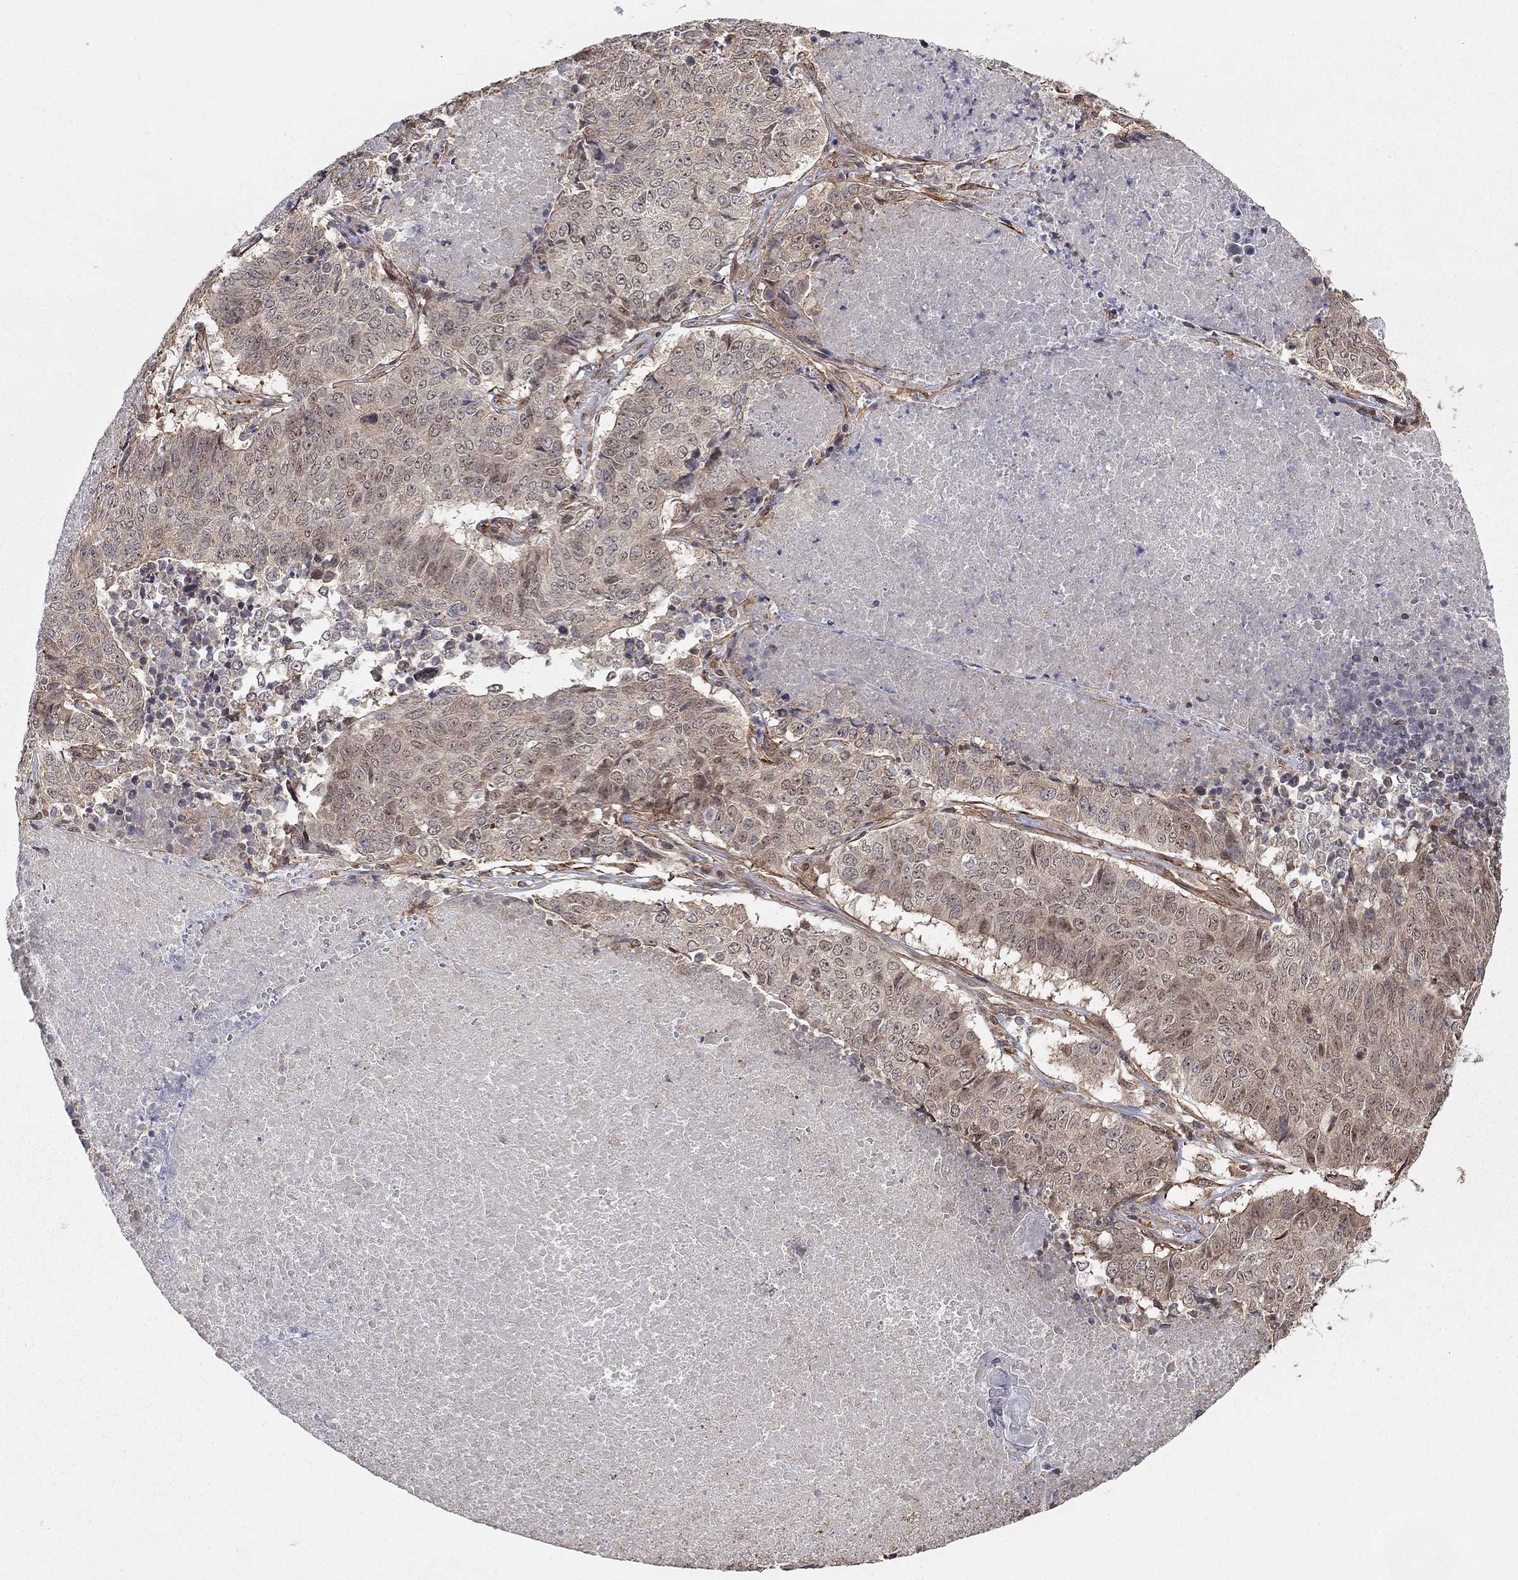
{"staining": {"intensity": "moderate", "quantity": "25%-75%", "location": "cytoplasmic/membranous"}, "tissue": "lung cancer", "cell_type": "Tumor cells", "image_type": "cancer", "snomed": [{"axis": "morphology", "description": "Squamous cell carcinoma, NOS"}, {"axis": "topography", "description": "Lung"}], "caption": "Human lung cancer stained for a protein (brown) shows moderate cytoplasmic/membranous positive positivity in about 25%-75% of tumor cells.", "gene": "TDP1", "patient": {"sex": "male", "age": 64}}